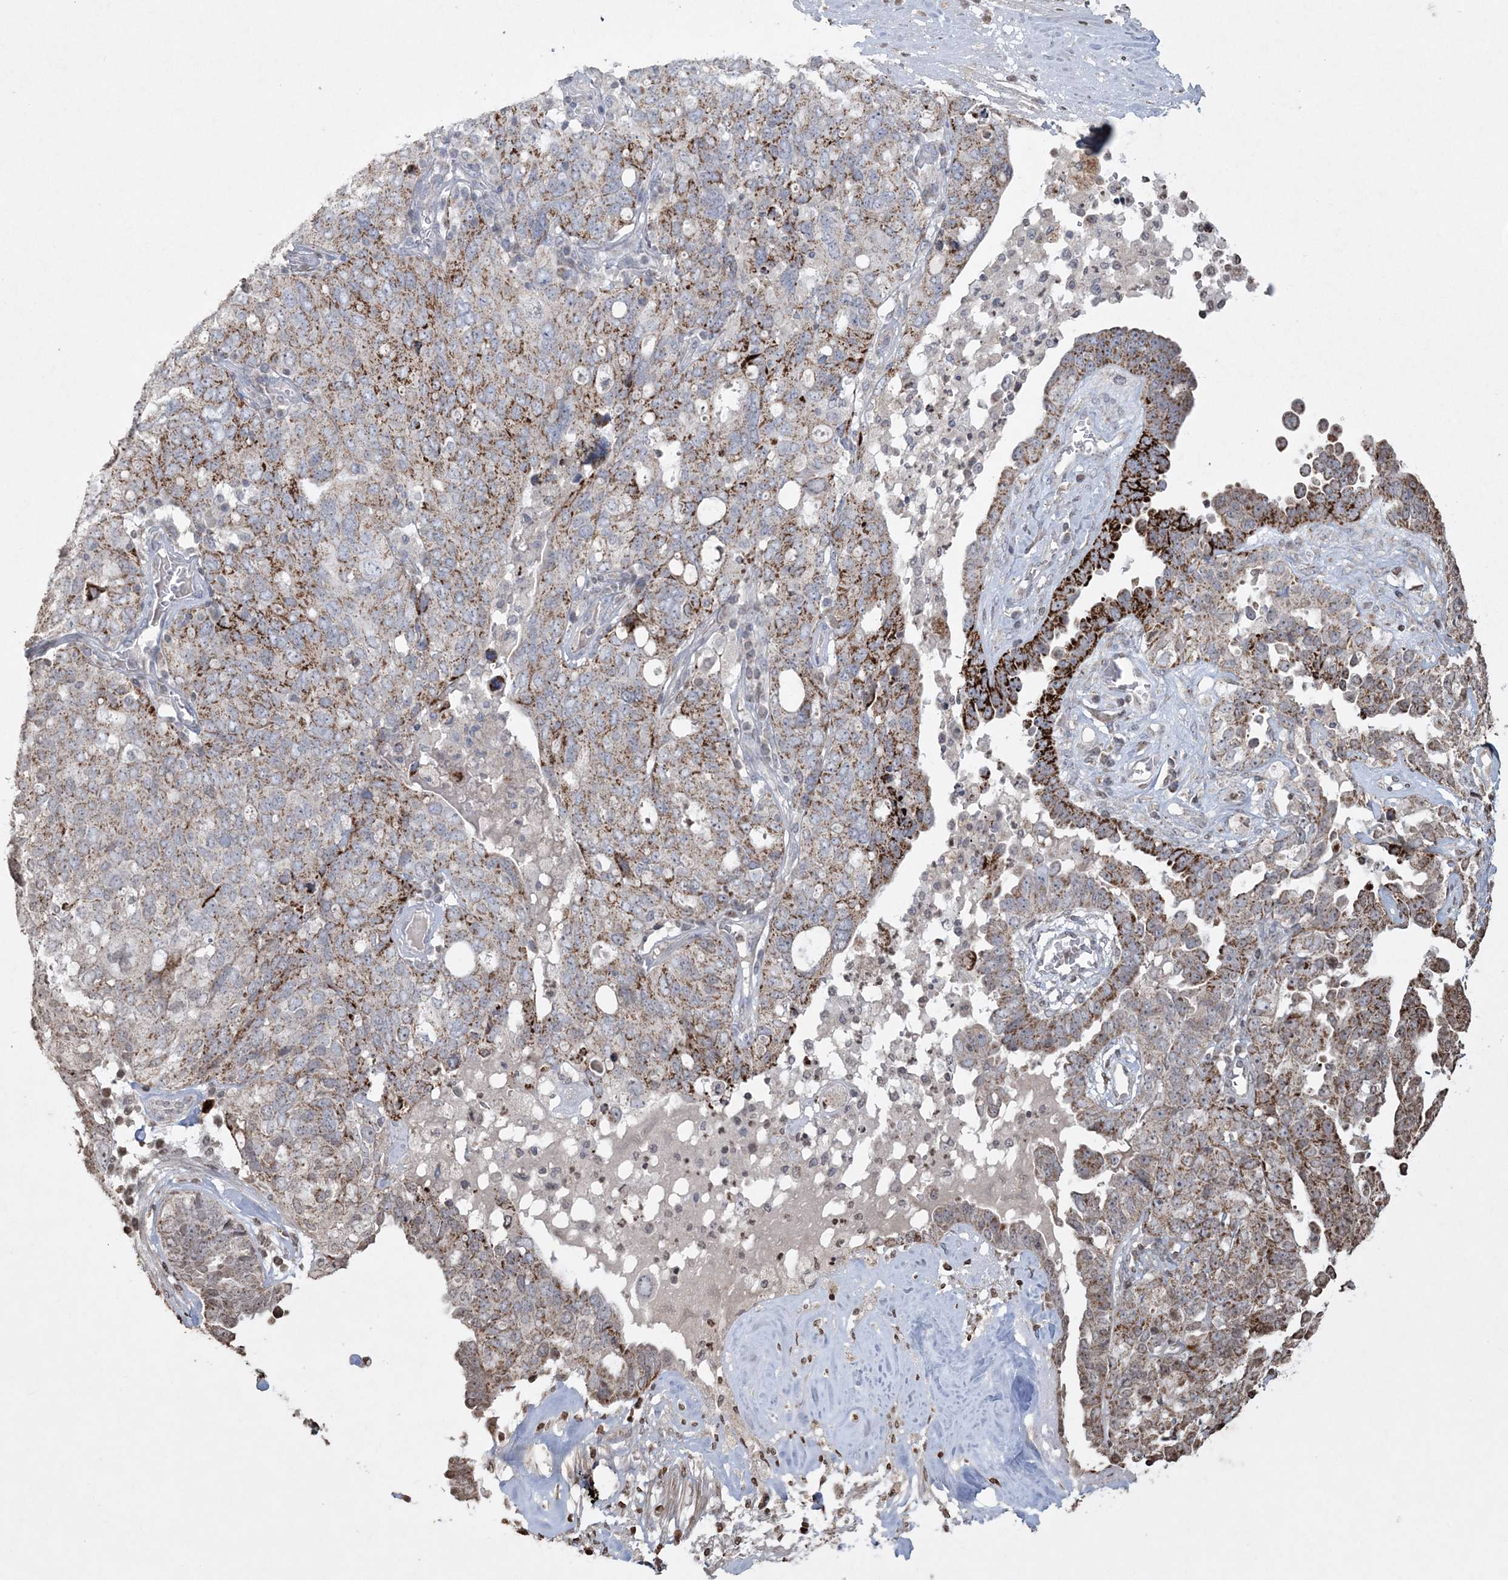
{"staining": {"intensity": "strong", "quantity": "25%-75%", "location": "cytoplasmic/membranous"}, "tissue": "ovarian cancer", "cell_type": "Tumor cells", "image_type": "cancer", "snomed": [{"axis": "morphology", "description": "Carcinoma, endometroid"}, {"axis": "topography", "description": "Ovary"}], "caption": "Brown immunohistochemical staining in human ovarian endometroid carcinoma displays strong cytoplasmic/membranous expression in approximately 25%-75% of tumor cells.", "gene": "TTC7A", "patient": {"sex": "female", "age": 62}}